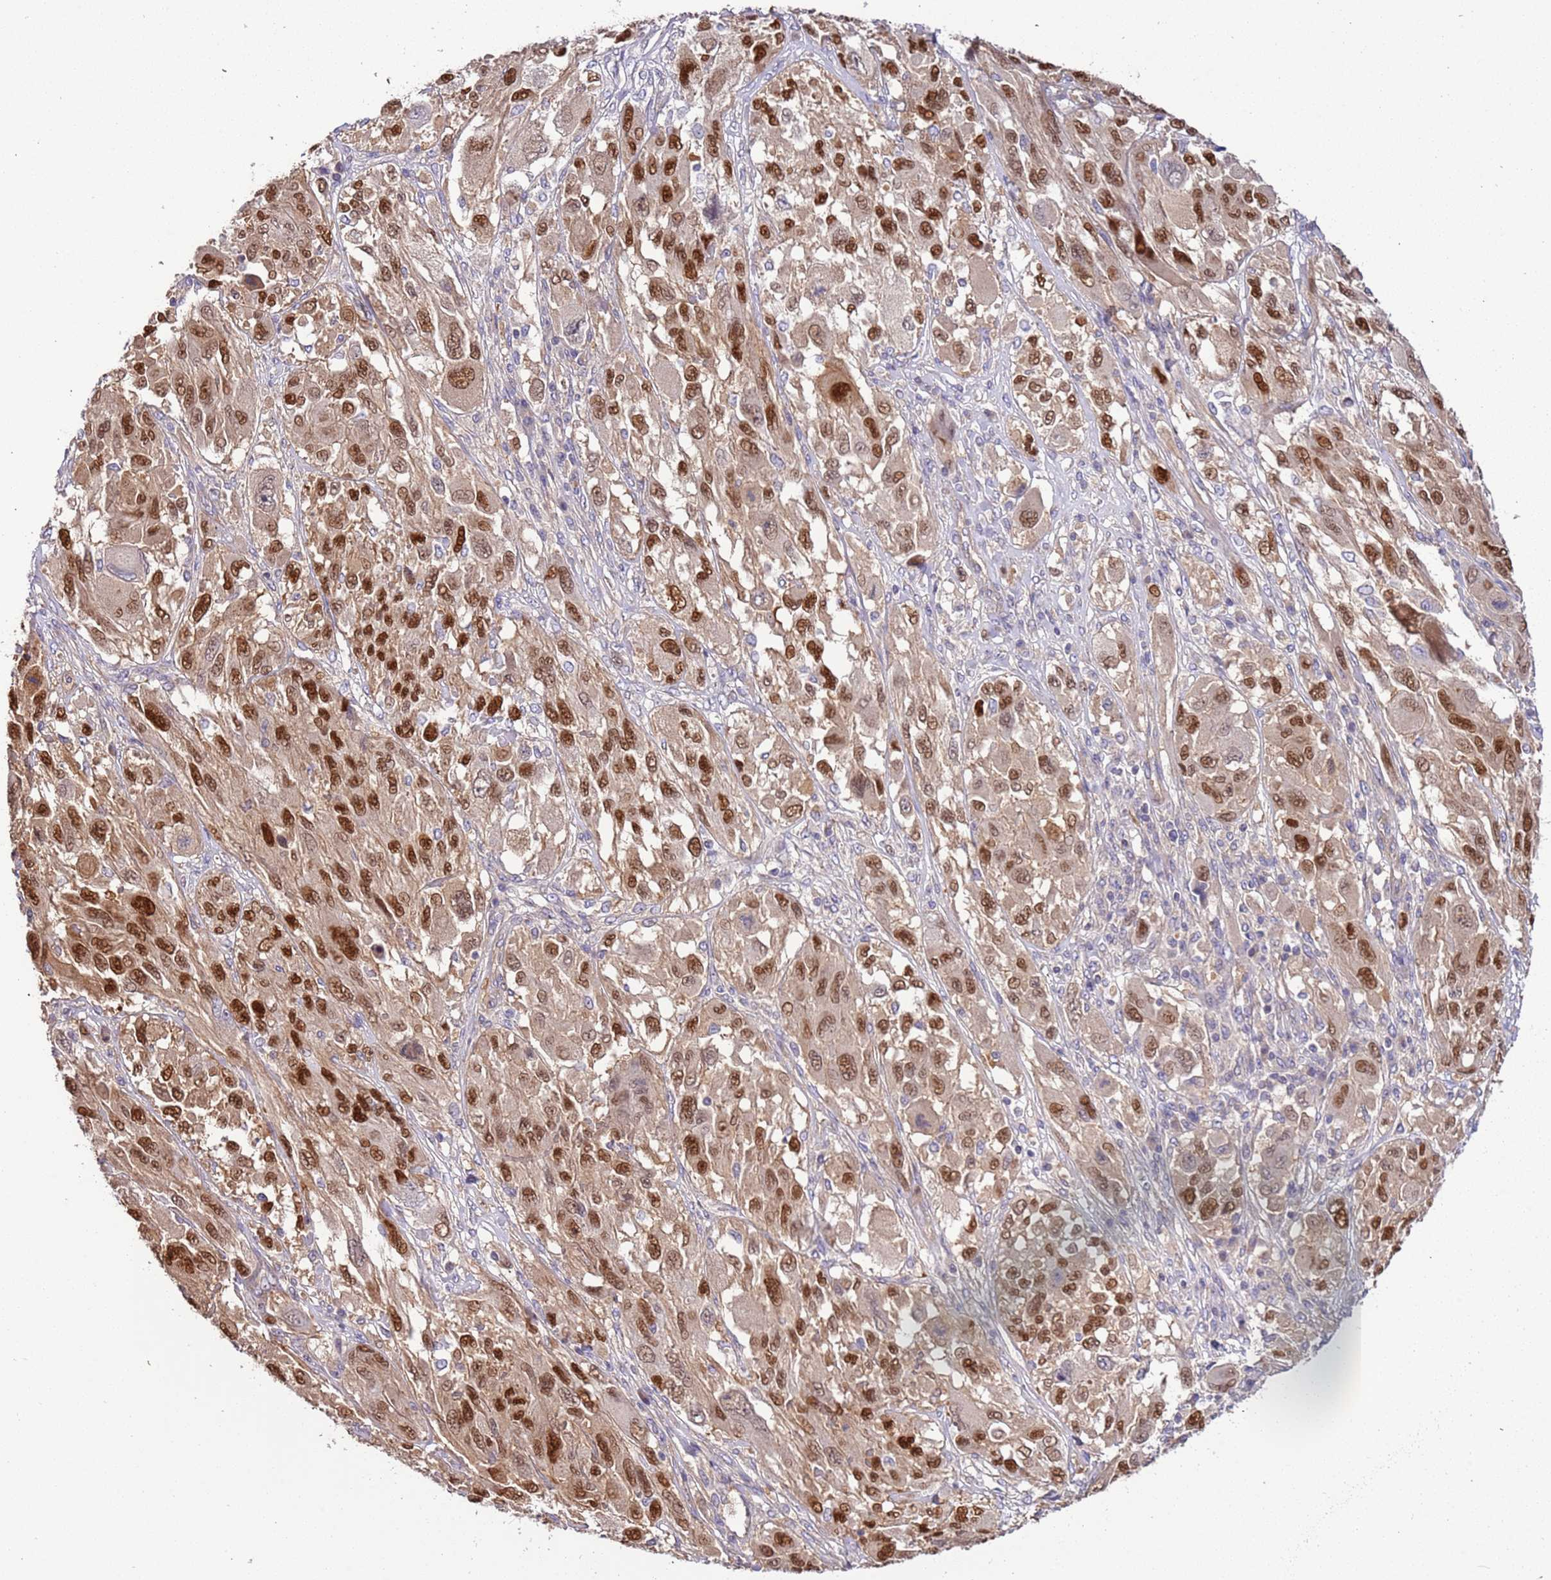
{"staining": {"intensity": "strong", "quantity": ">75%", "location": "nuclear"}, "tissue": "melanoma", "cell_type": "Tumor cells", "image_type": "cancer", "snomed": [{"axis": "morphology", "description": "Malignant melanoma, NOS"}, {"axis": "topography", "description": "Skin"}], "caption": "Immunohistochemical staining of human melanoma displays high levels of strong nuclear staining in about >75% of tumor cells.", "gene": "LAMB4", "patient": {"sex": "female", "age": 91}}